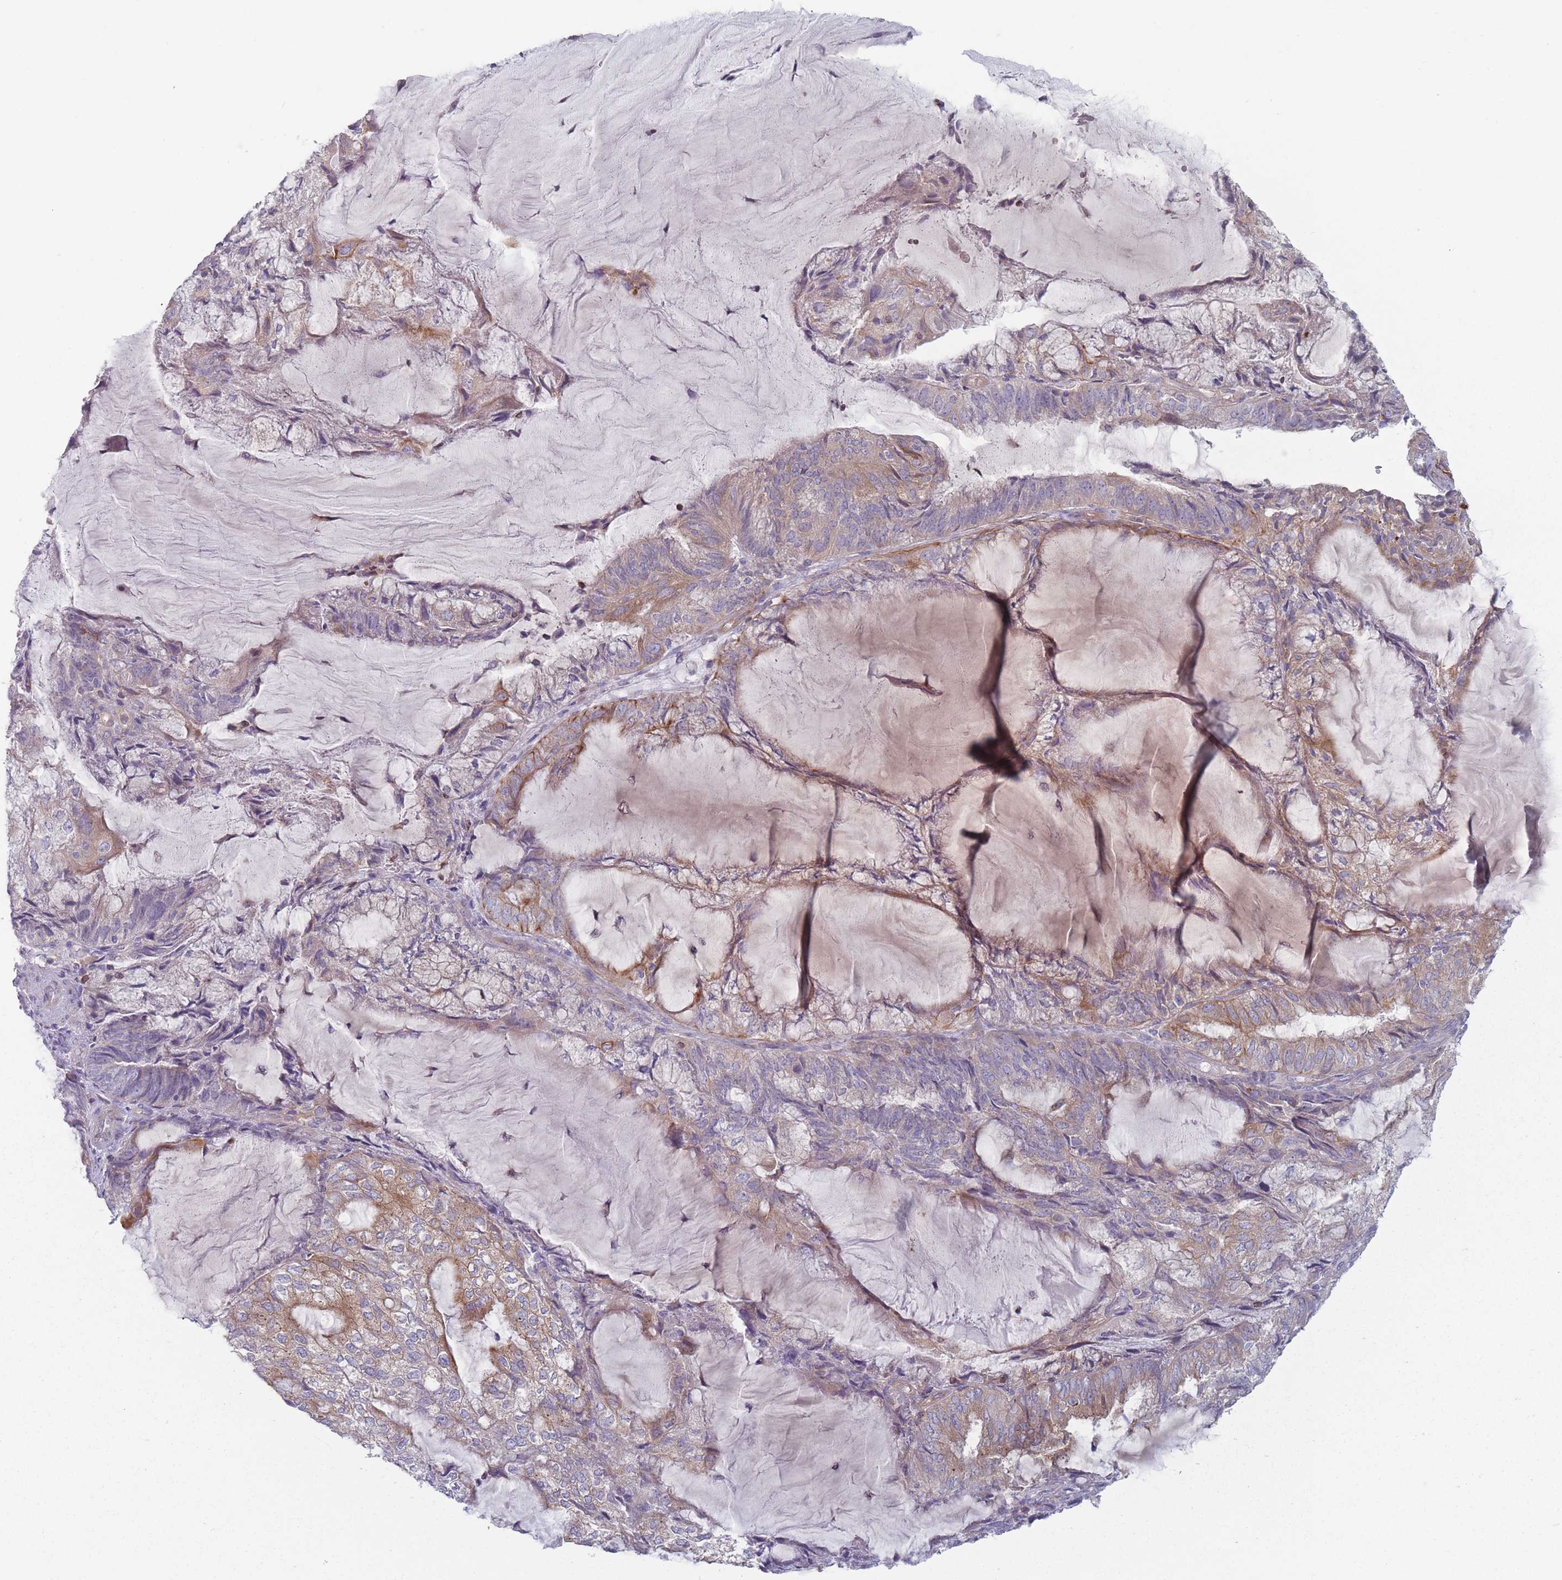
{"staining": {"intensity": "weak", "quantity": "25%-75%", "location": "cytoplasmic/membranous"}, "tissue": "endometrial cancer", "cell_type": "Tumor cells", "image_type": "cancer", "snomed": [{"axis": "morphology", "description": "Adenocarcinoma, NOS"}, {"axis": "topography", "description": "Endometrium"}], "caption": "Immunohistochemical staining of adenocarcinoma (endometrial) demonstrates low levels of weak cytoplasmic/membranous protein staining in approximately 25%-75% of tumor cells.", "gene": "HSBP1L1", "patient": {"sex": "female", "age": 81}}